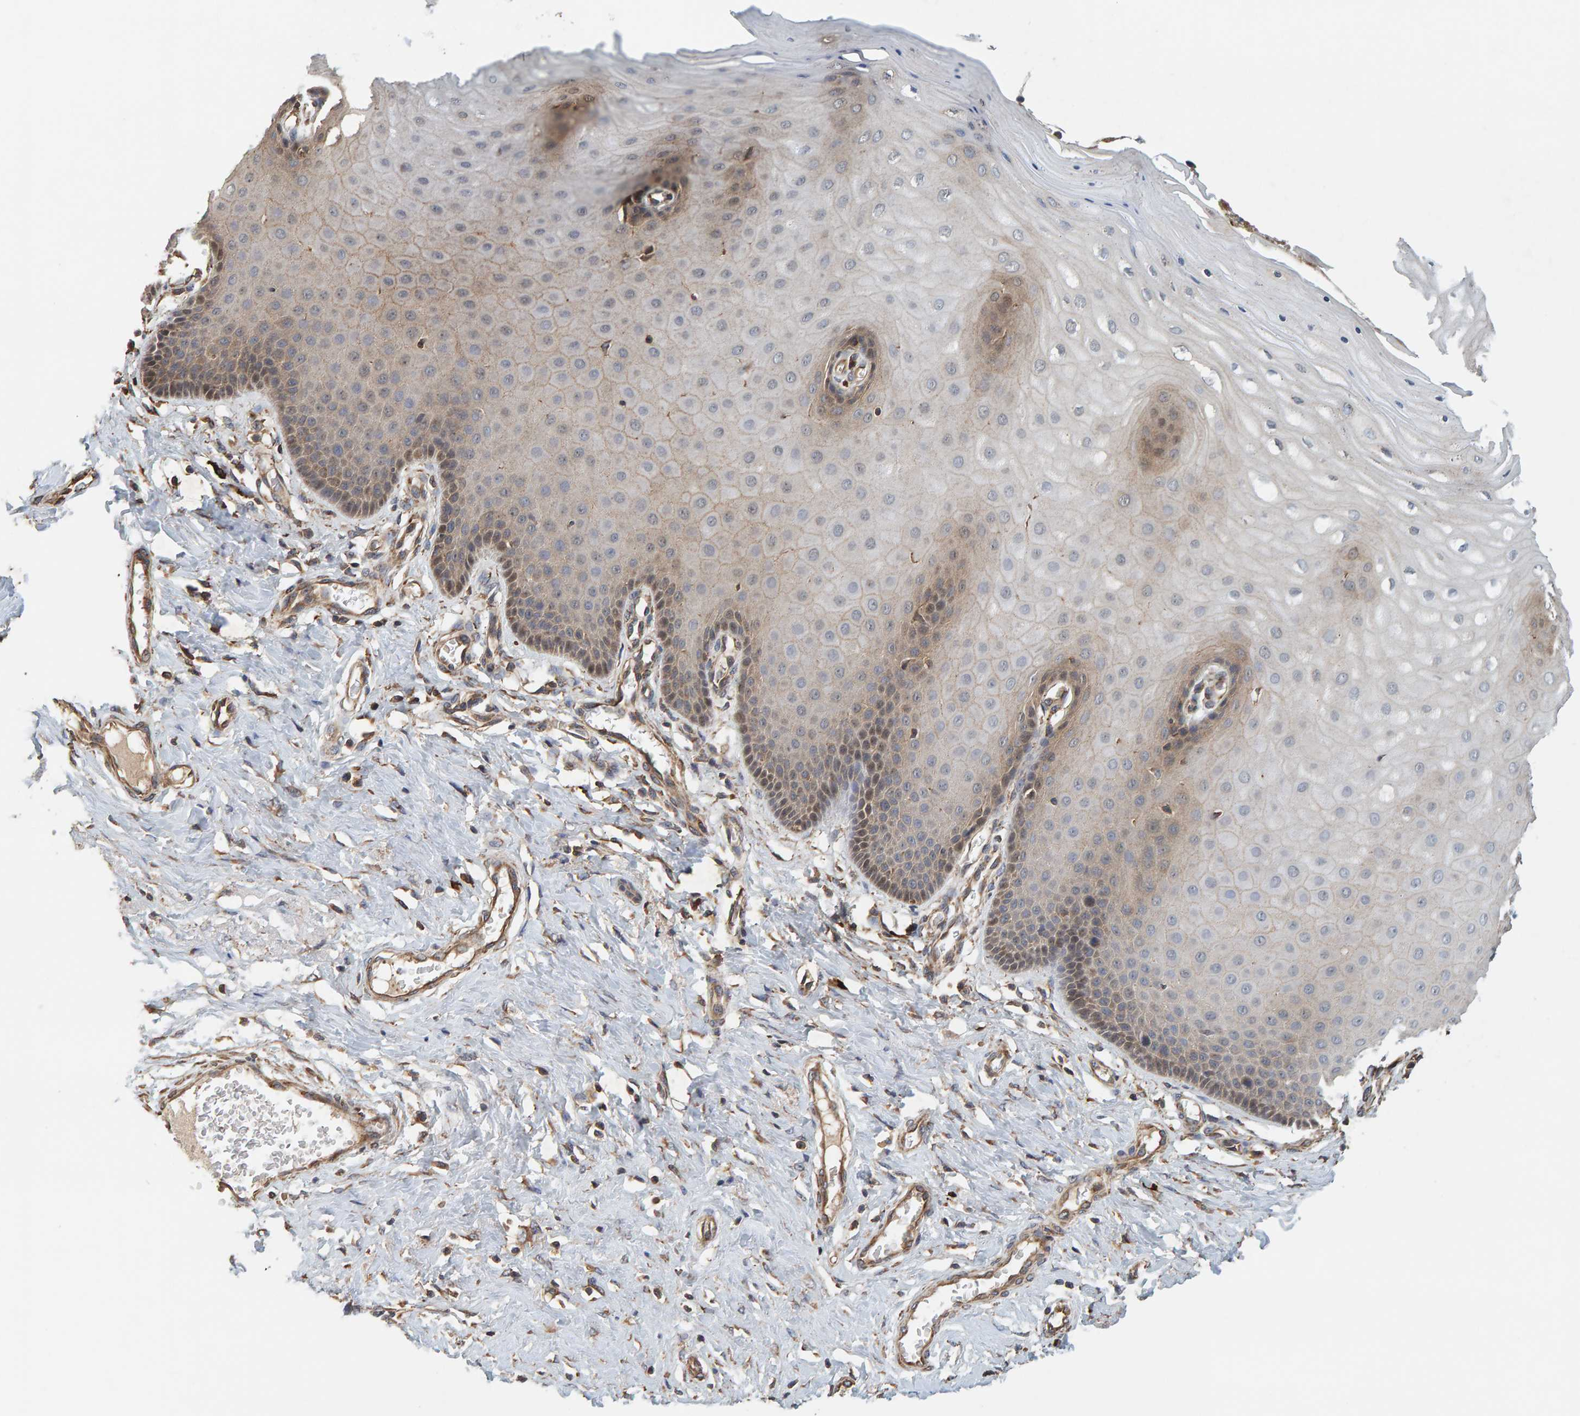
{"staining": {"intensity": "moderate", "quantity": ">75%", "location": "cytoplasmic/membranous"}, "tissue": "cervix", "cell_type": "Glandular cells", "image_type": "normal", "snomed": [{"axis": "morphology", "description": "Normal tissue, NOS"}, {"axis": "topography", "description": "Cervix"}], "caption": "Immunohistochemical staining of normal cervix shows medium levels of moderate cytoplasmic/membranous staining in about >75% of glandular cells. Using DAB (3,3'-diaminobenzidine) (brown) and hematoxylin (blue) stains, captured at high magnification using brightfield microscopy.", "gene": "PLA2G3", "patient": {"sex": "female", "age": 55}}